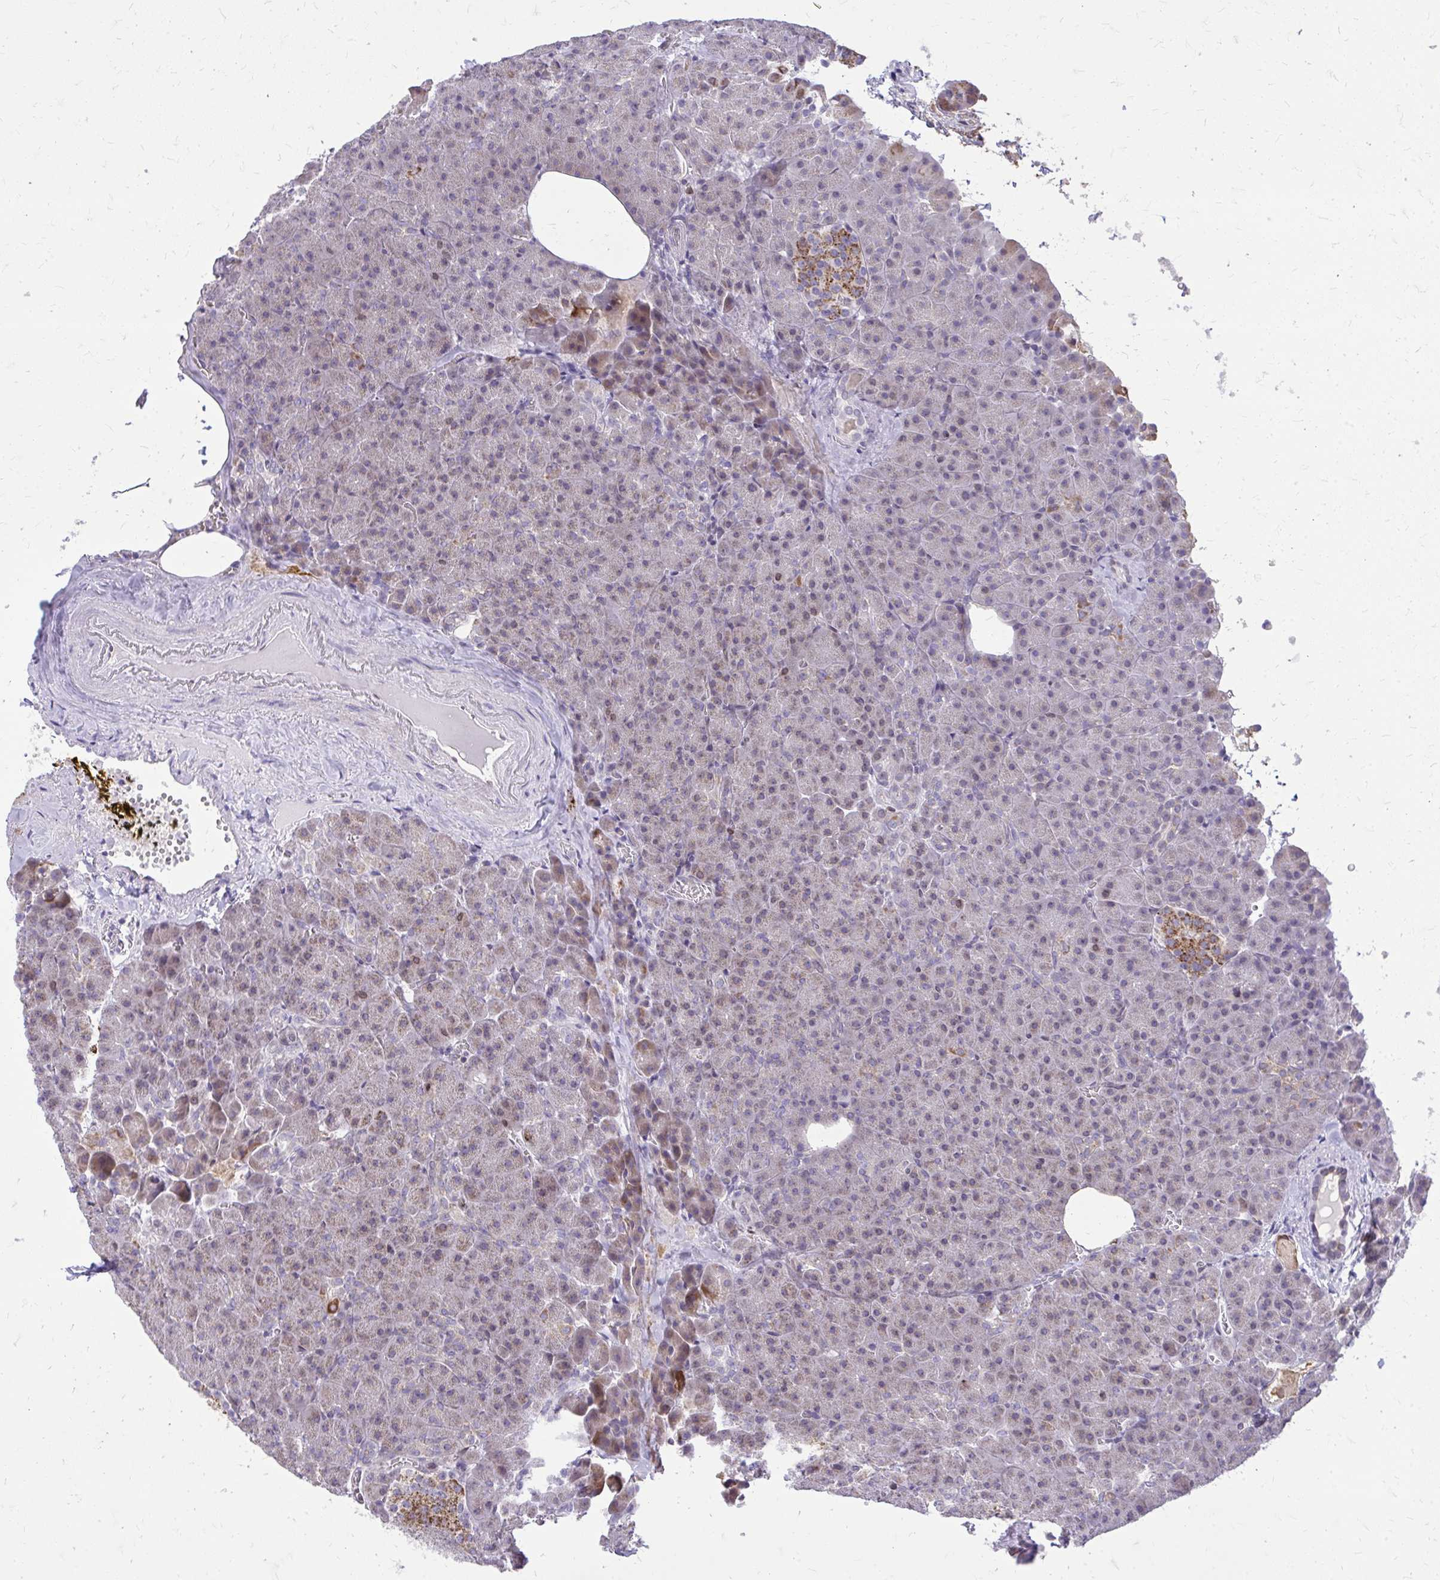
{"staining": {"intensity": "strong", "quantity": "<25%", "location": "cytoplasmic/membranous"}, "tissue": "pancreas", "cell_type": "Exocrine glandular cells", "image_type": "normal", "snomed": [{"axis": "morphology", "description": "Normal tissue, NOS"}, {"axis": "topography", "description": "Pancreas"}], "caption": "Exocrine glandular cells demonstrate medium levels of strong cytoplasmic/membranous positivity in about <25% of cells in unremarkable human pancreas. The staining was performed using DAB (3,3'-diaminobenzidine) to visualize the protein expression in brown, while the nuclei were stained in blue with hematoxylin (Magnification: 20x).", "gene": "RPS6KA2", "patient": {"sex": "female", "age": 74}}